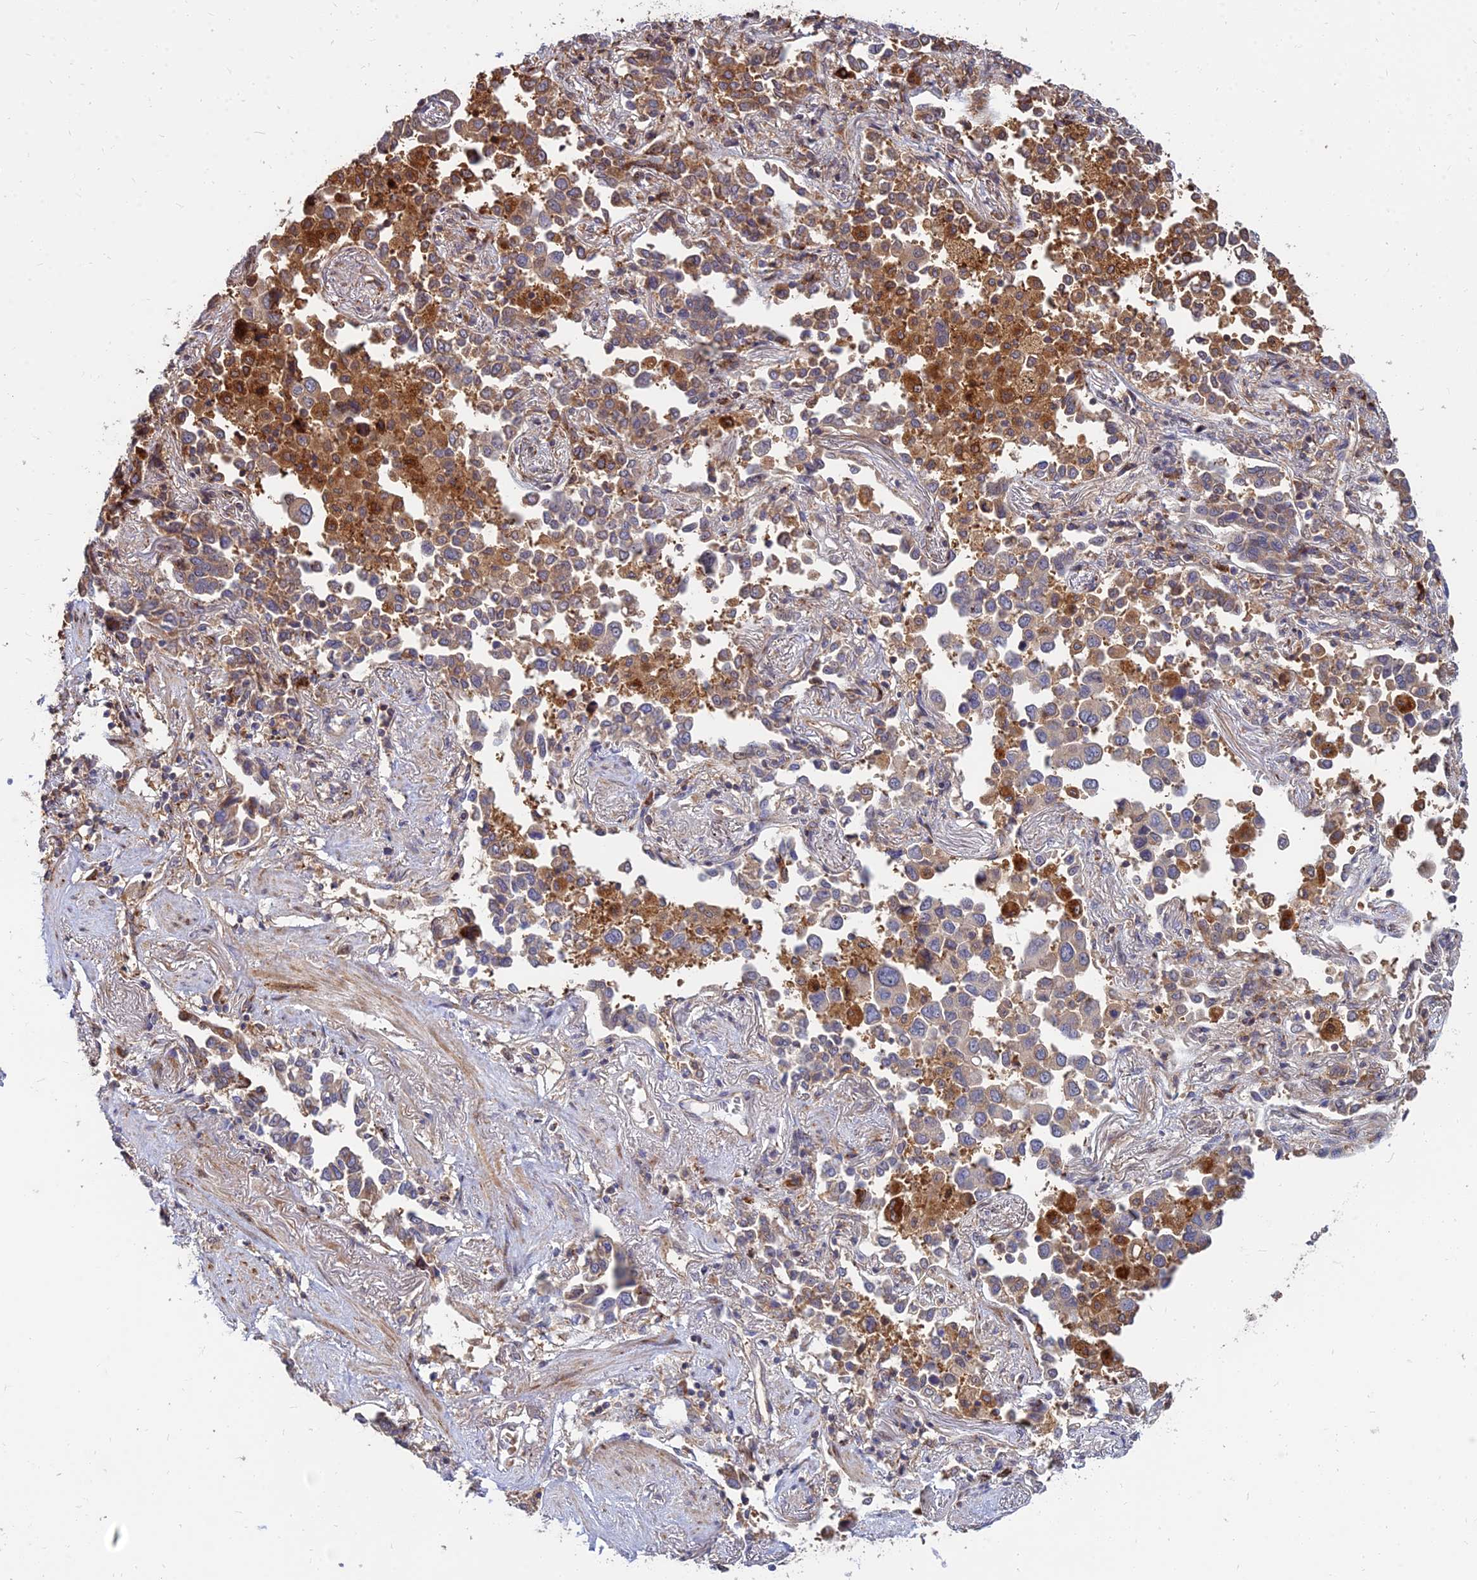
{"staining": {"intensity": "weak", "quantity": ">75%", "location": "cytoplasmic/membranous"}, "tissue": "lung cancer", "cell_type": "Tumor cells", "image_type": "cancer", "snomed": [{"axis": "morphology", "description": "Adenocarcinoma, NOS"}, {"axis": "topography", "description": "Lung"}], "caption": "Weak cytoplasmic/membranous expression for a protein is present in approximately >75% of tumor cells of lung cancer (adenocarcinoma) using immunohistochemistry (IHC).", "gene": "CCT6B", "patient": {"sex": "male", "age": 67}}